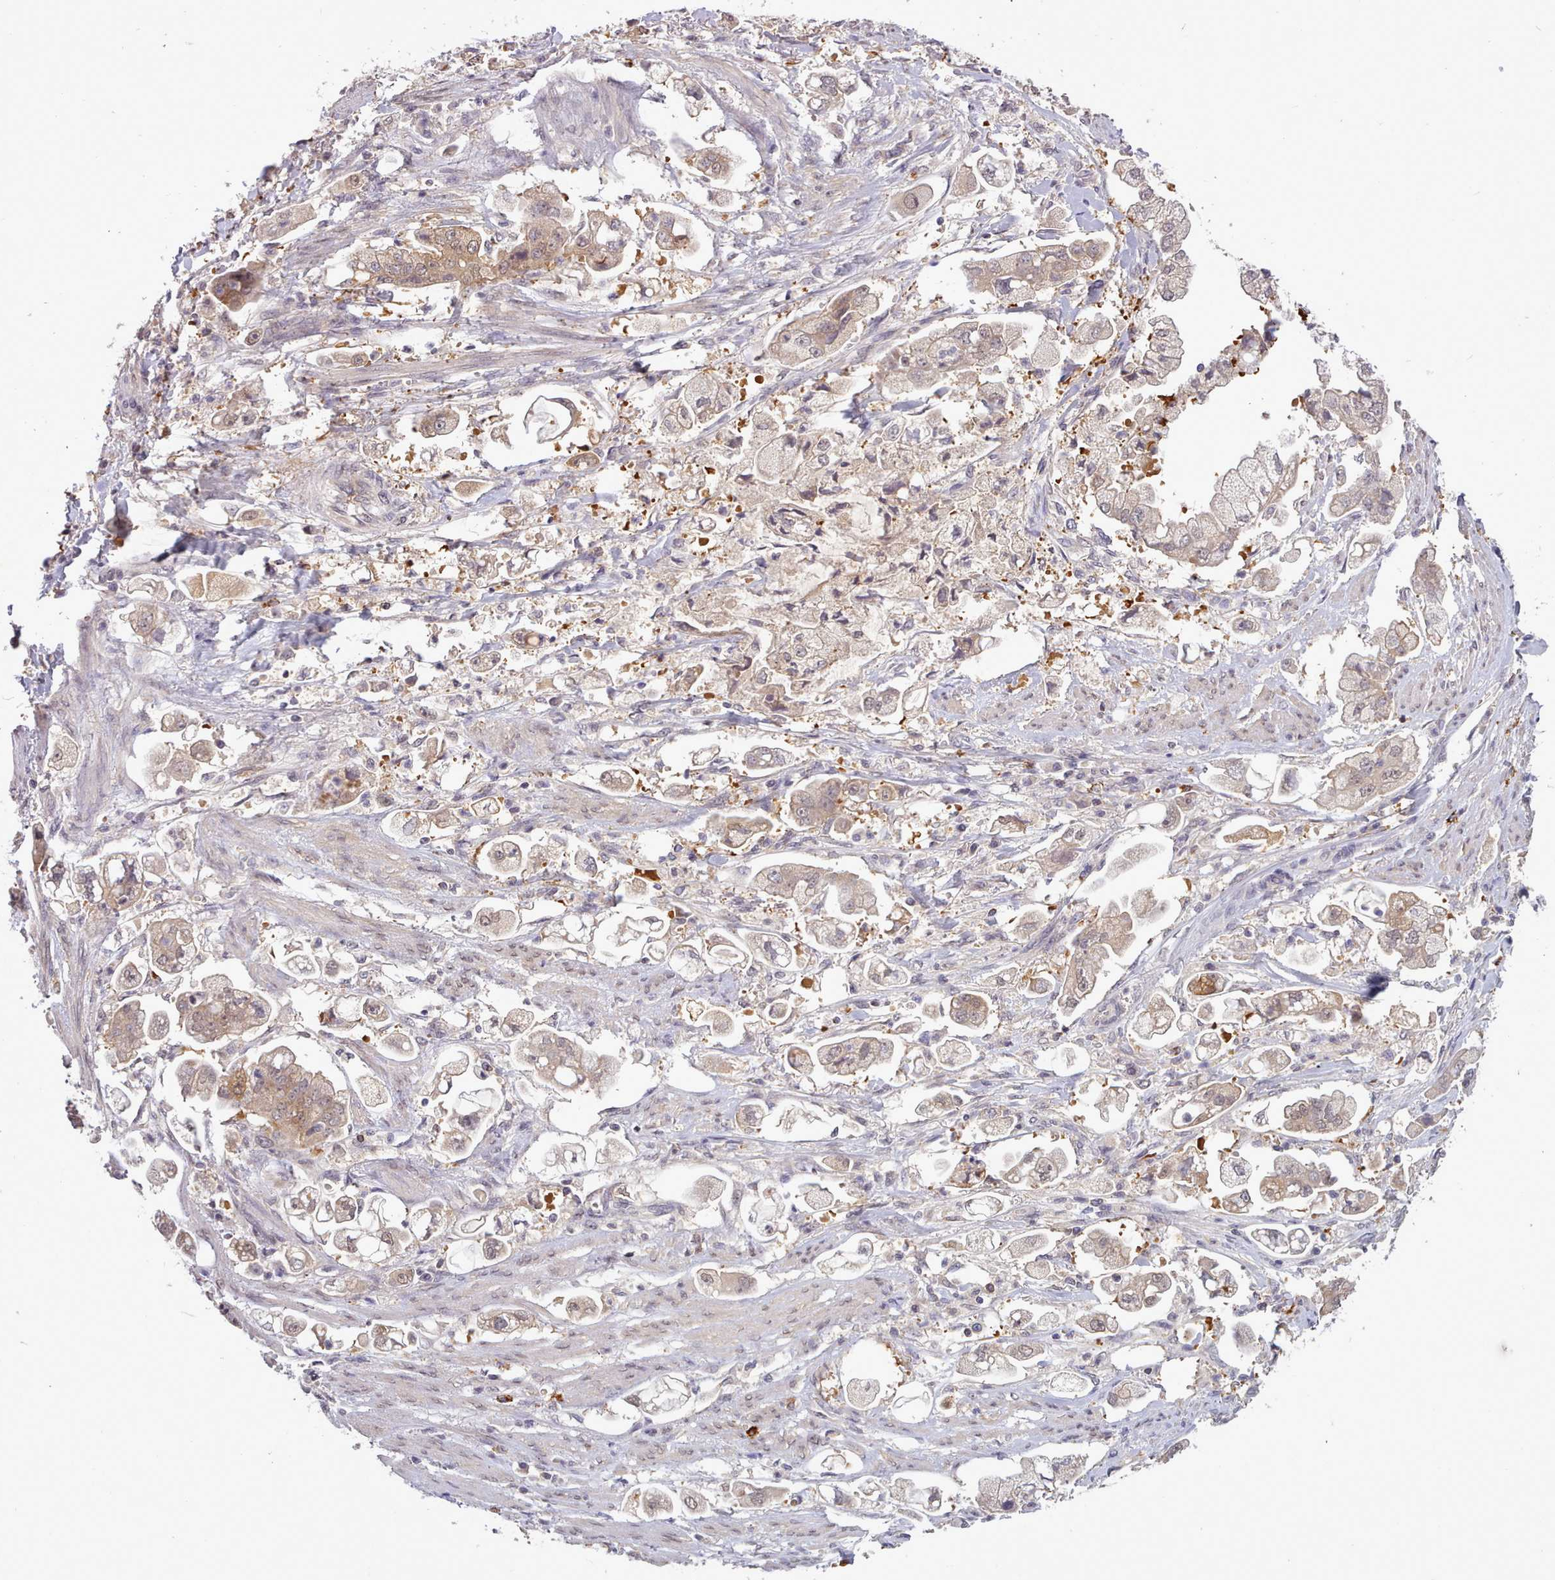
{"staining": {"intensity": "moderate", "quantity": ">75%", "location": "cytoplasmic/membranous,nuclear"}, "tissue": "stomach cancer", "cell_type": "Tumor cells", "image_type": "cancer", "snomed": [{"axis": "morphology", "description": "Adenocarcinoma, NOS"}, {"axis": "topography", "description": "Stomach"}], "caption": "Immunohistochemistry image of neoplastic tissue: human adenocarcinoma (stomach) stained using immunohistochemistry (IHC) exhibits medium levels of moderate protein expression localized specifically in the cytoplasmic/membranous and nuclear of tumor cells, appearing as a cytoplasmic/membranous and nuclear brown color.", "gene": "ARL17A", "patient": {"sex": "male", "age": 62}}